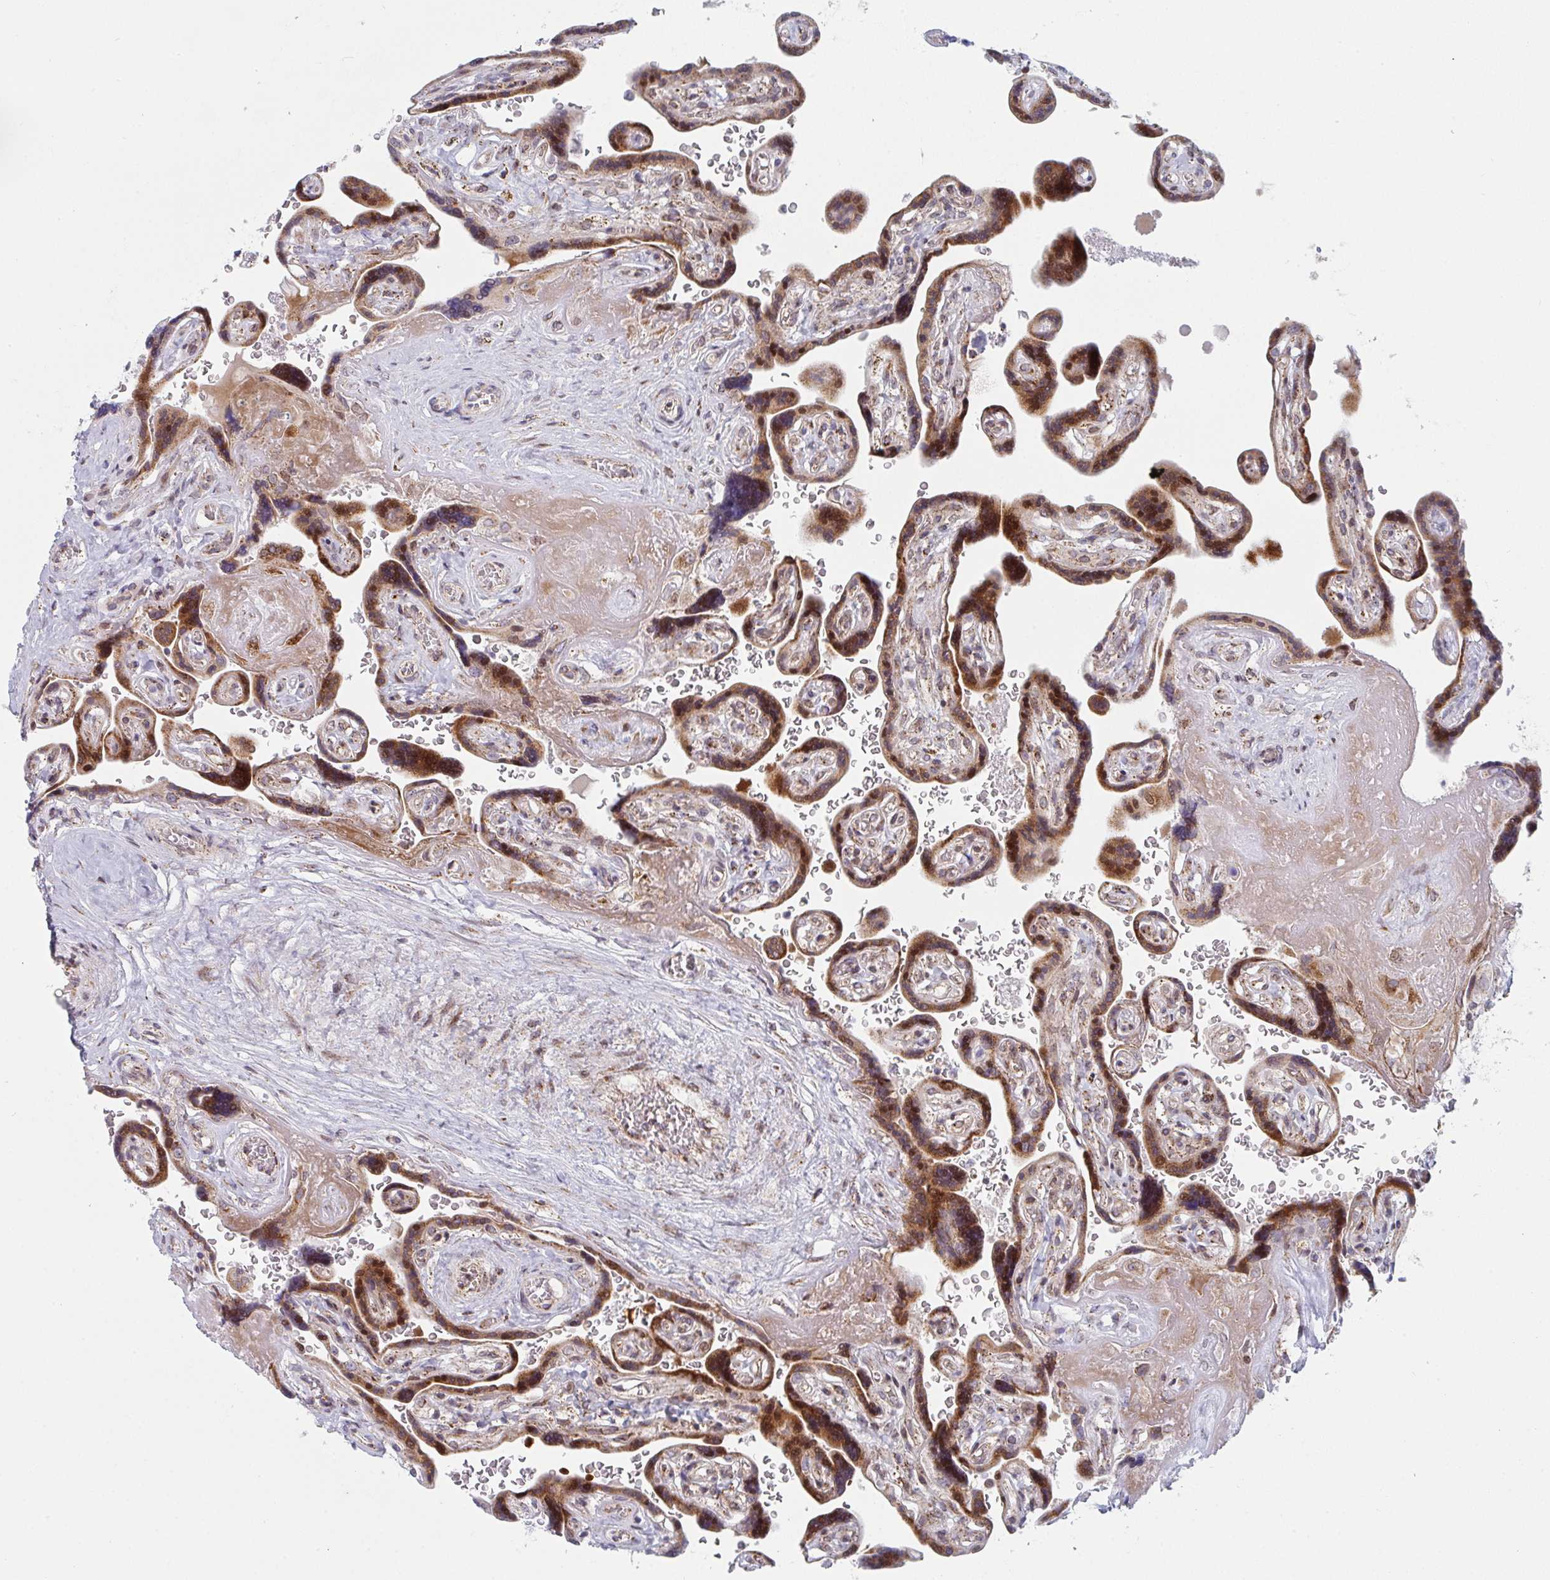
{"staining": {"intensity": "strong", "quantity": "<25%", "location": "cytoplasmic/membranous"}, "tissue": "placenta", "cell_type": "Decidual cells", "image_type": "normal", "snomed": [{"axis": "morphology", "description": "Normal tissue, NOS"}, {"axis": "topography", "description": "Placenta"}], "caption": "Immunohistochemical staining of benign human placenta reveals <25% levels of strong cytoplasmic/membranous protein staining in approximately <25% of decidual cells. The protein is shown in brown color, while the nuclei are stained blue.", "gene": "PRKCH", "patient": {"sex": "female", "age": 32}}